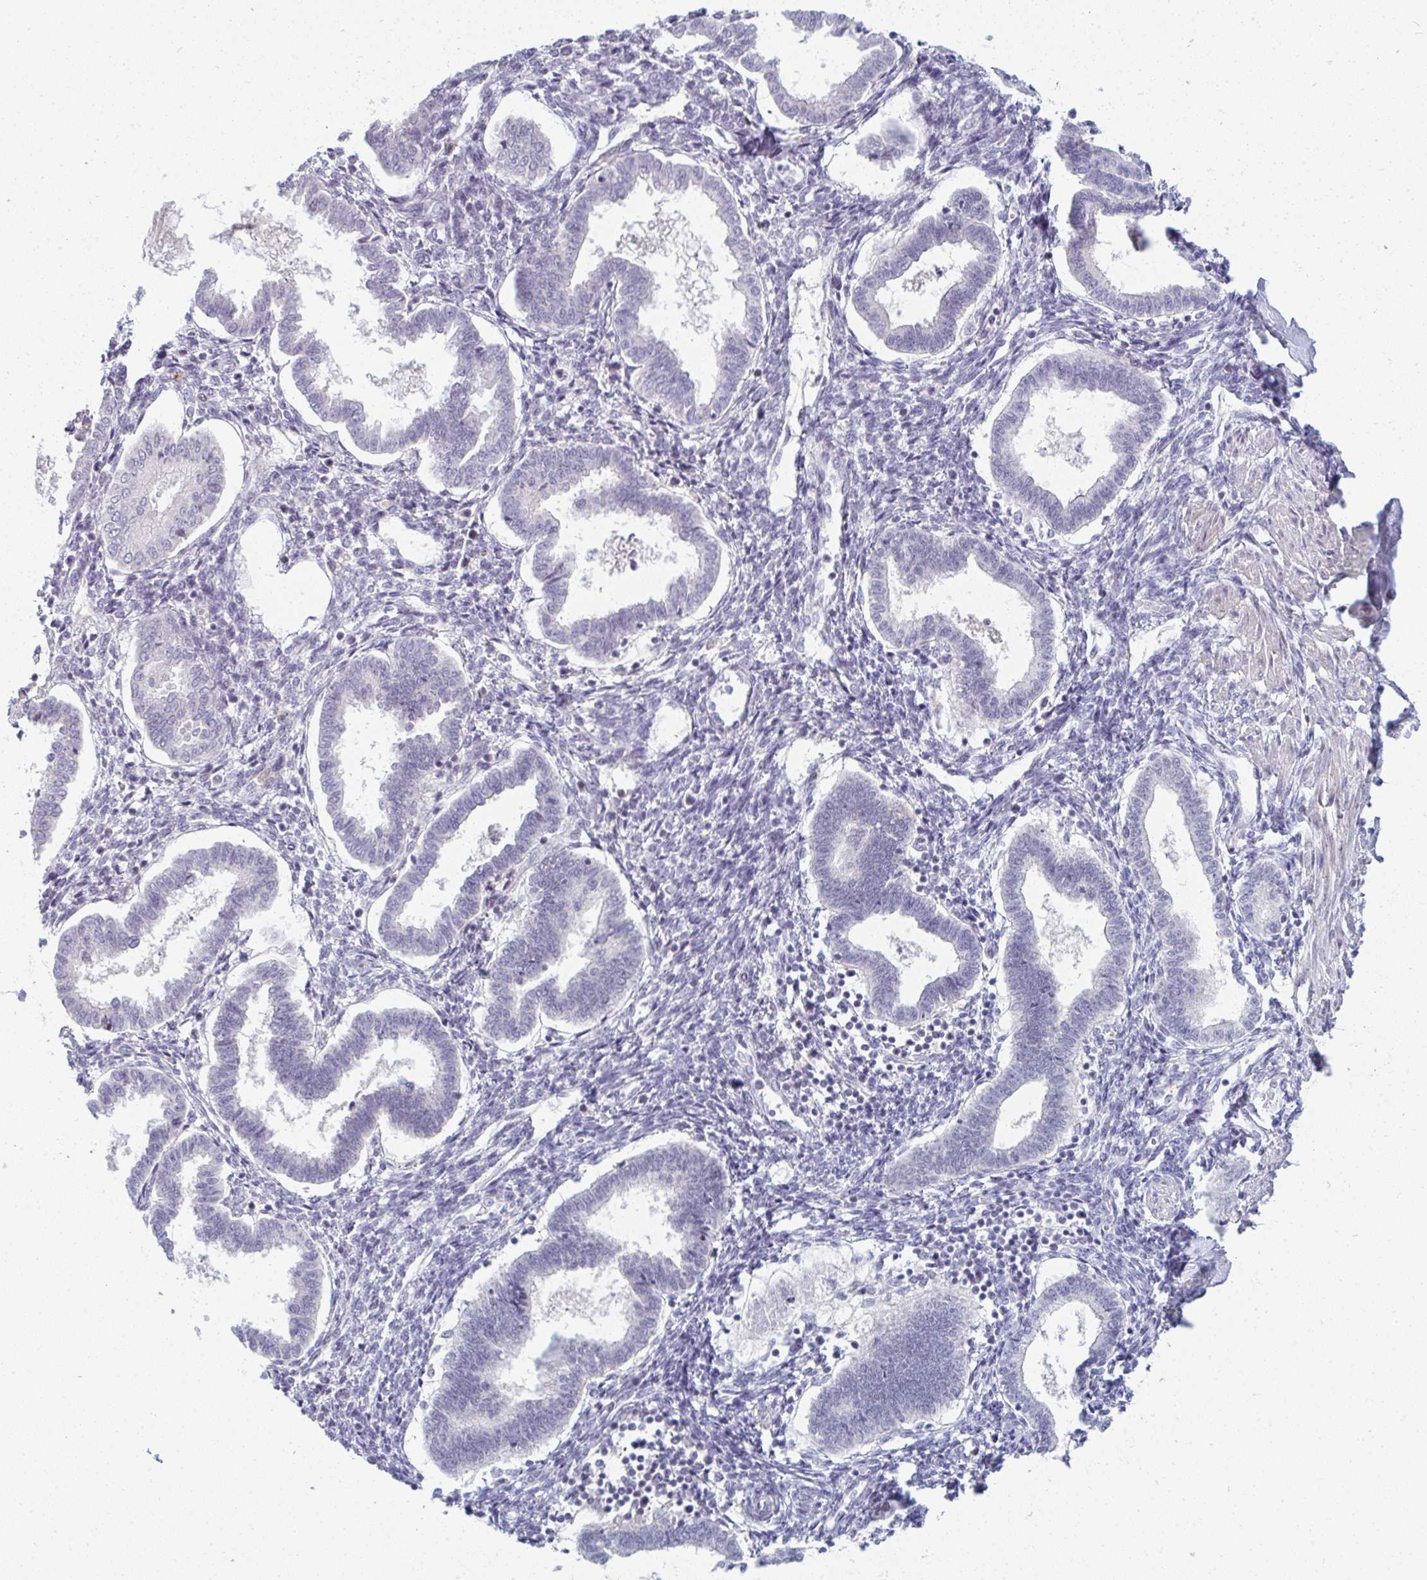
{"staining": {"intensity": "negative", "quantity": "none", "location": "none"}, "tissue": "endometrium", "cell_type": "Cells in endometrial stroma", "image_type": "normal", "snomed": [{"axis": "morphology", "description": "Normal tissue, NOS"}, {"axis": "topography", "description": "Endometrium"}], "caption": "Histopathology image shows no significant protein positivity in cells in endometrial stroma of benign endometrium.", "gene": "PPFIA4", "patient": {"sex": "female", "age": 24}}